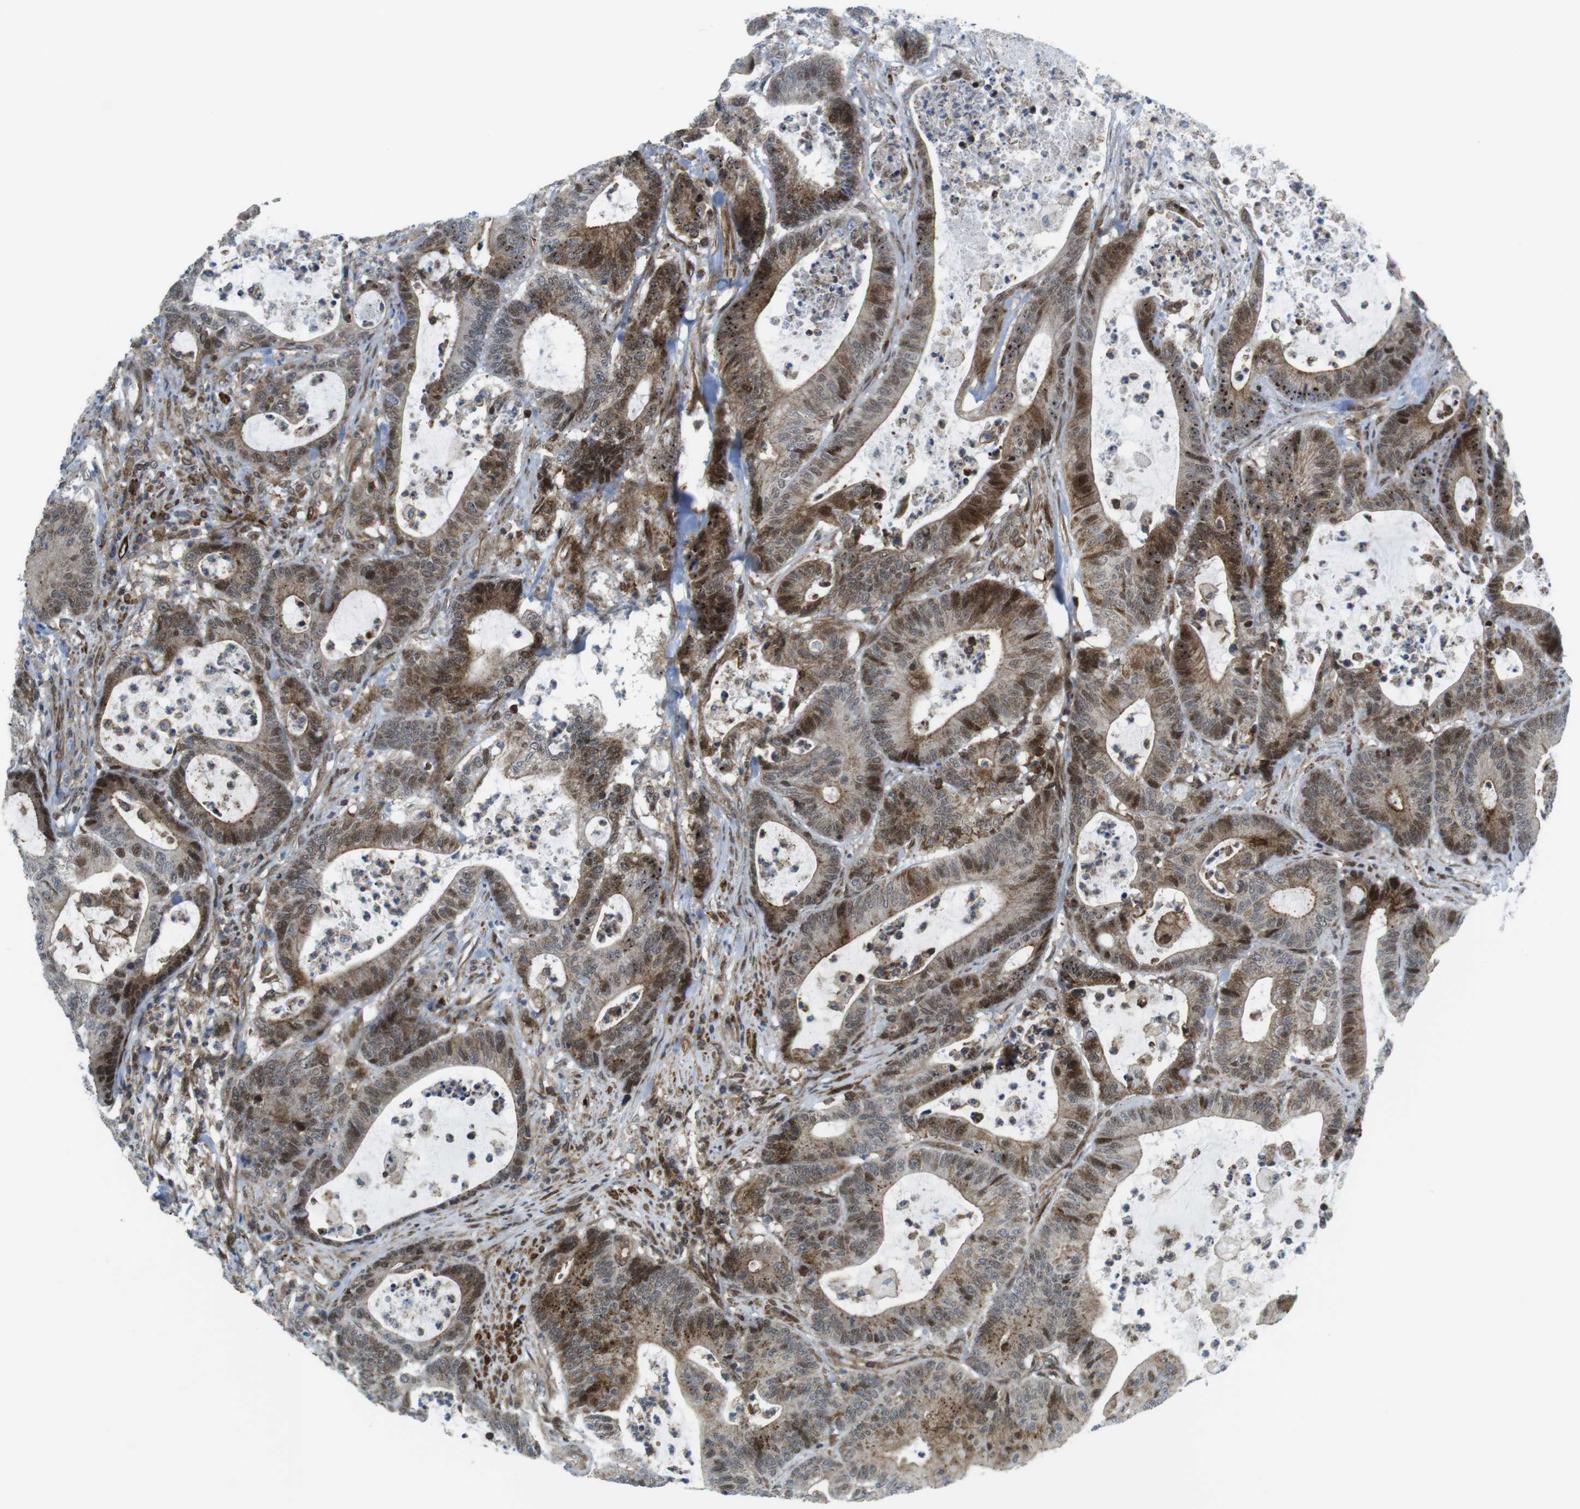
{"staining": {"intensity": "moderate", "quantity": "25%-75%", "location": "cytoplasmic/membranous,nuclear"}, "tissue": "colorectal cancer", "cell_type": "Tumor cells", "image_type": "cancer", "snomed": [{"axis": "morphology", "description": "Adenocarcinoma, NOS"}, {"axis": "topography", "description": "Colon"}], "caption": "Moderate cytoplasmic/membranous and nuclear expression for a protein is identified in about 25%-75% of tumor cells of colorectal adenocarcinoma using immunohistochemistry (IHC).", "gene": "CUL7", "patient": {"sex": "female", "age": 84}}